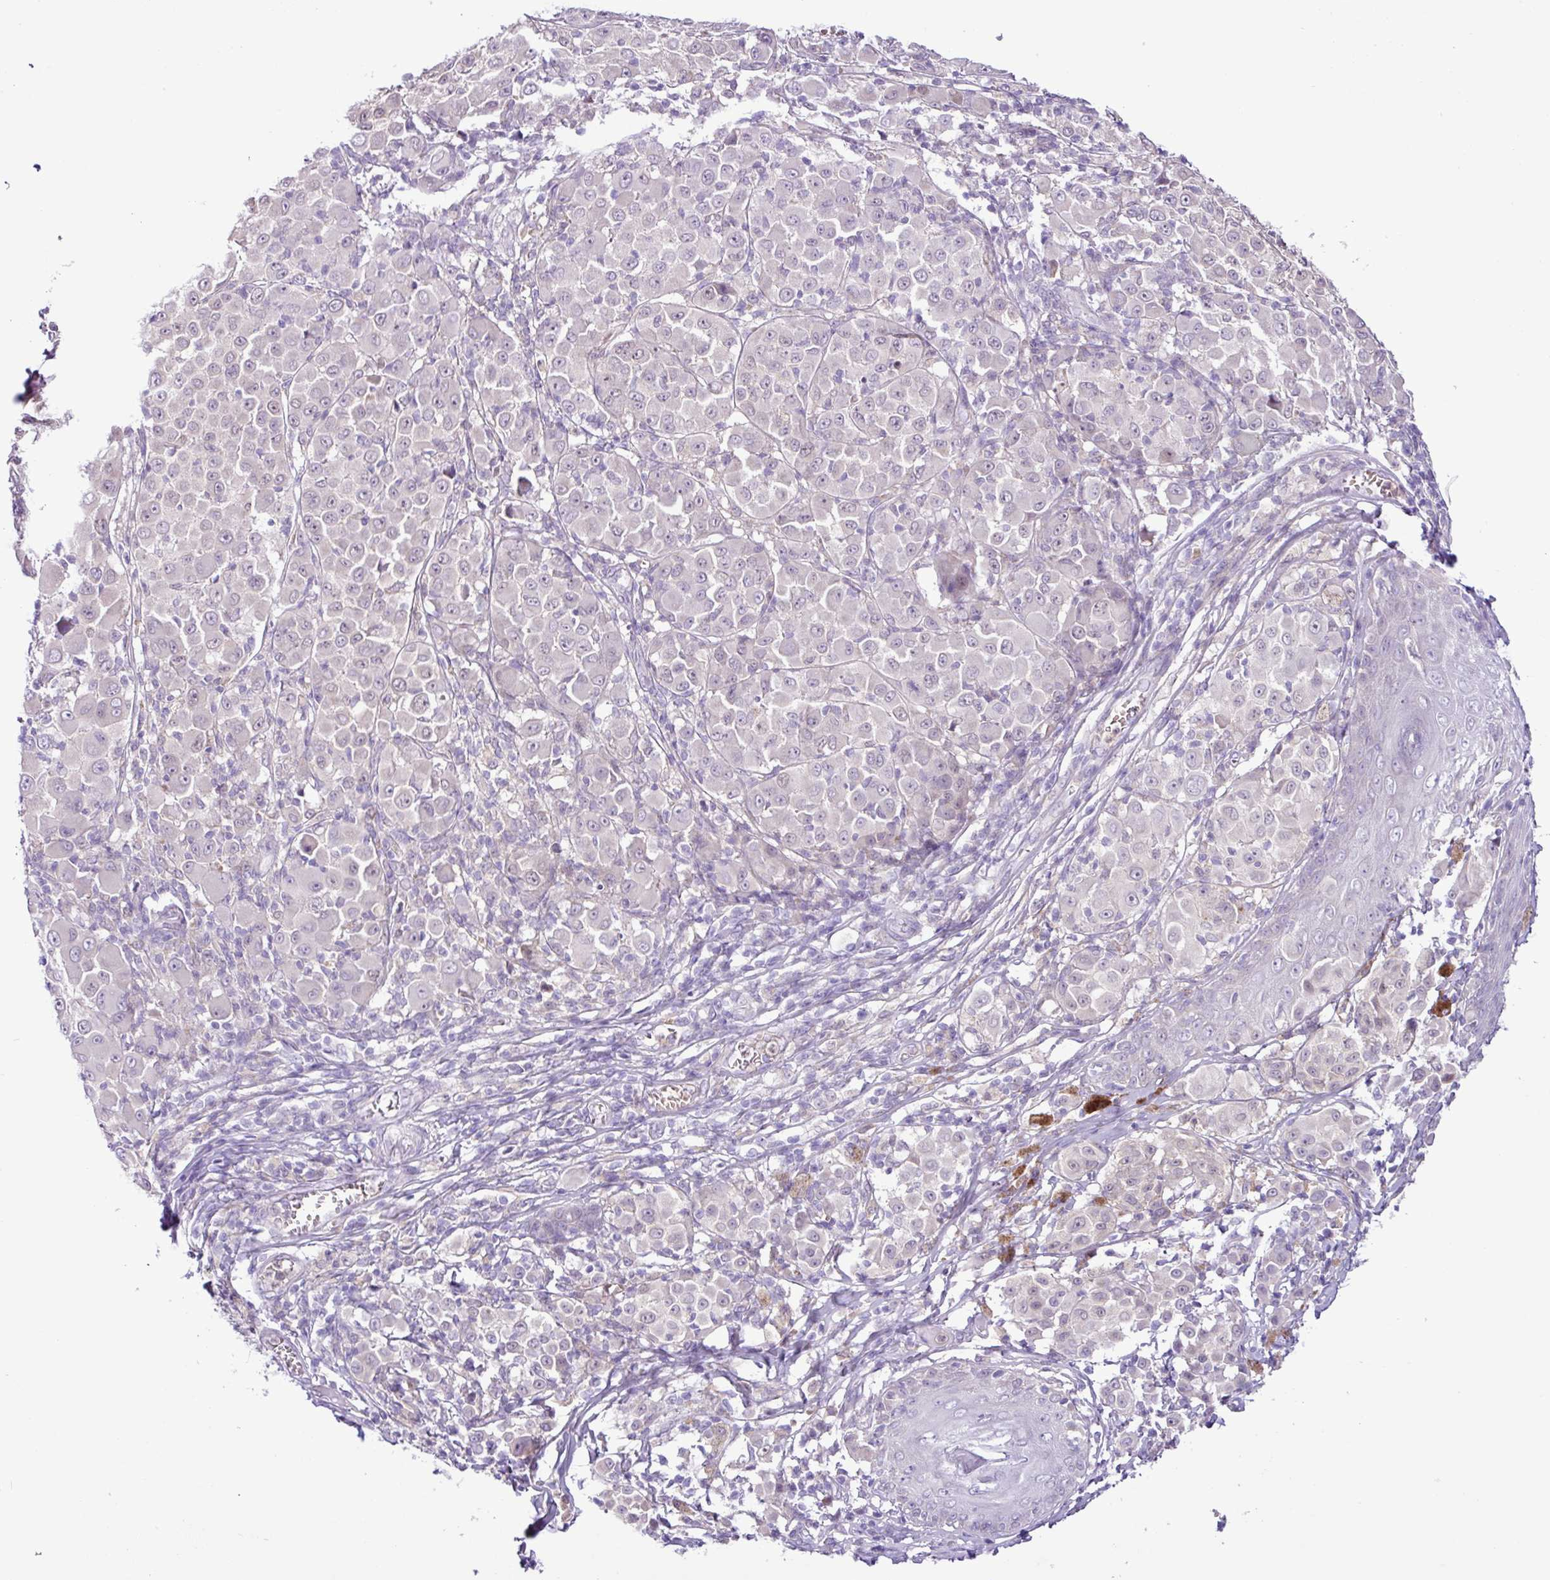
{"staining": {"intensity": "negative", "quantity": "none", "location": "none"}, "tissue": "melanoma", "cell_type": "Tumor cells", "image_type": "cancer", "snomed": [{"axis": "morphology", "description": "Malignant melanoma, NOS"}, {"axis": "topography", "description": "Skin"}], "caption": "Histopathology image shows no significant protein expression in tumor cells of malignant melanoma. (DAB (3,3'-diaminobenzidine) IHC with hematoxylin counter stain).", "gene": "TONSL", "patient": {"sex": "female", "age": 43}}